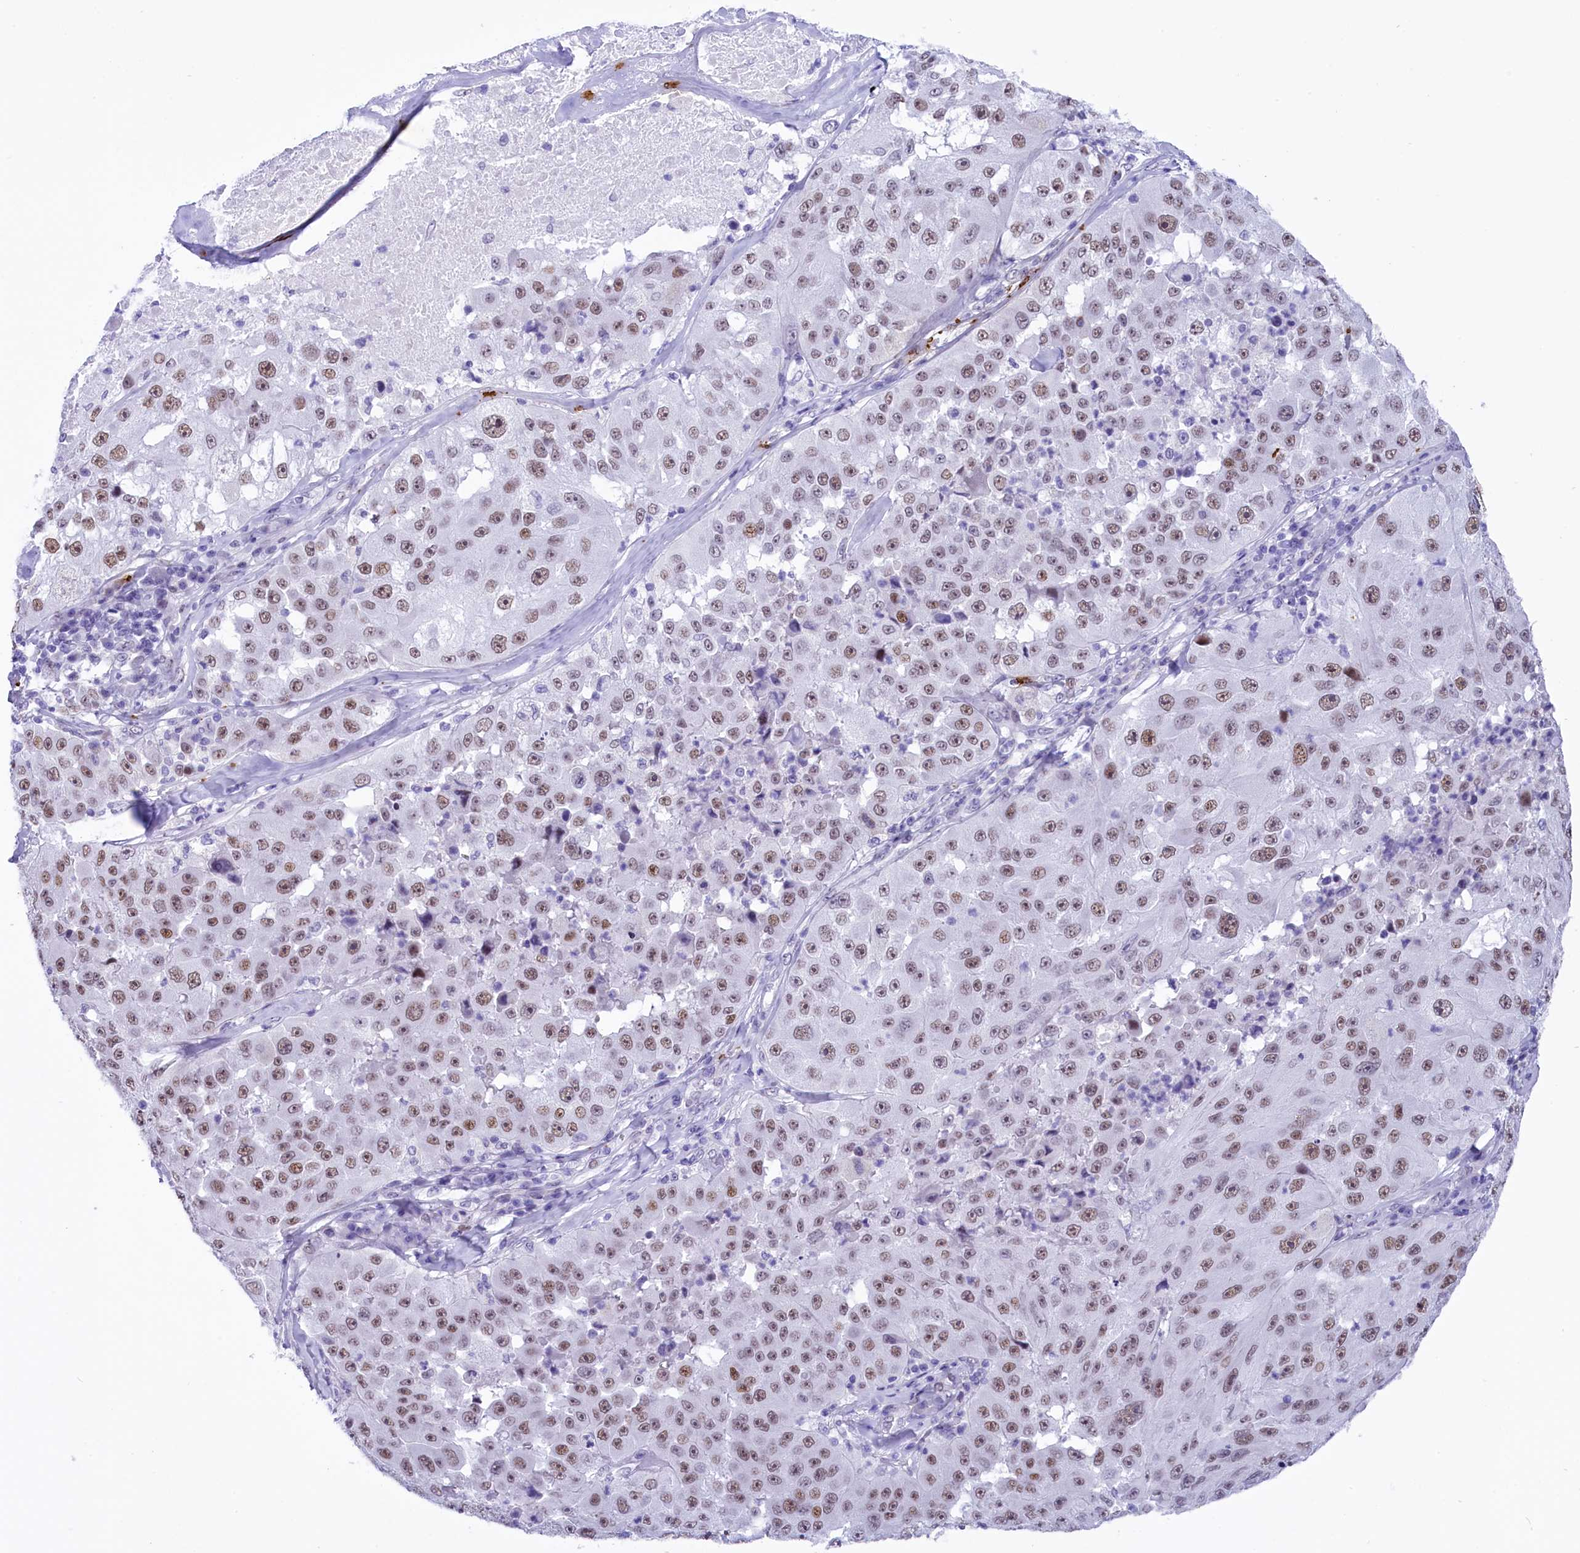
{"staining": {"intensity": "moderate", "quantity": ">75%", "location": "nuclear"}, "tissue": "melanoma", "cell_type": "Tumor cells", "image_type": "cancer", "snomed": [{"axis": "morphology", "description": "Malignant melanoma, Metastatic site"}, {"axis": "topography", "description": "Lymph node"}], "caption": "There is medium levels of moderate nuclear positivity in tumor cells of malignant melanoma (metastatic site), as demonstrated by immunohistochemical staining (brown color).", "gene": "RPS6KB1", "patient": {"sex": "male", "age": 62}}